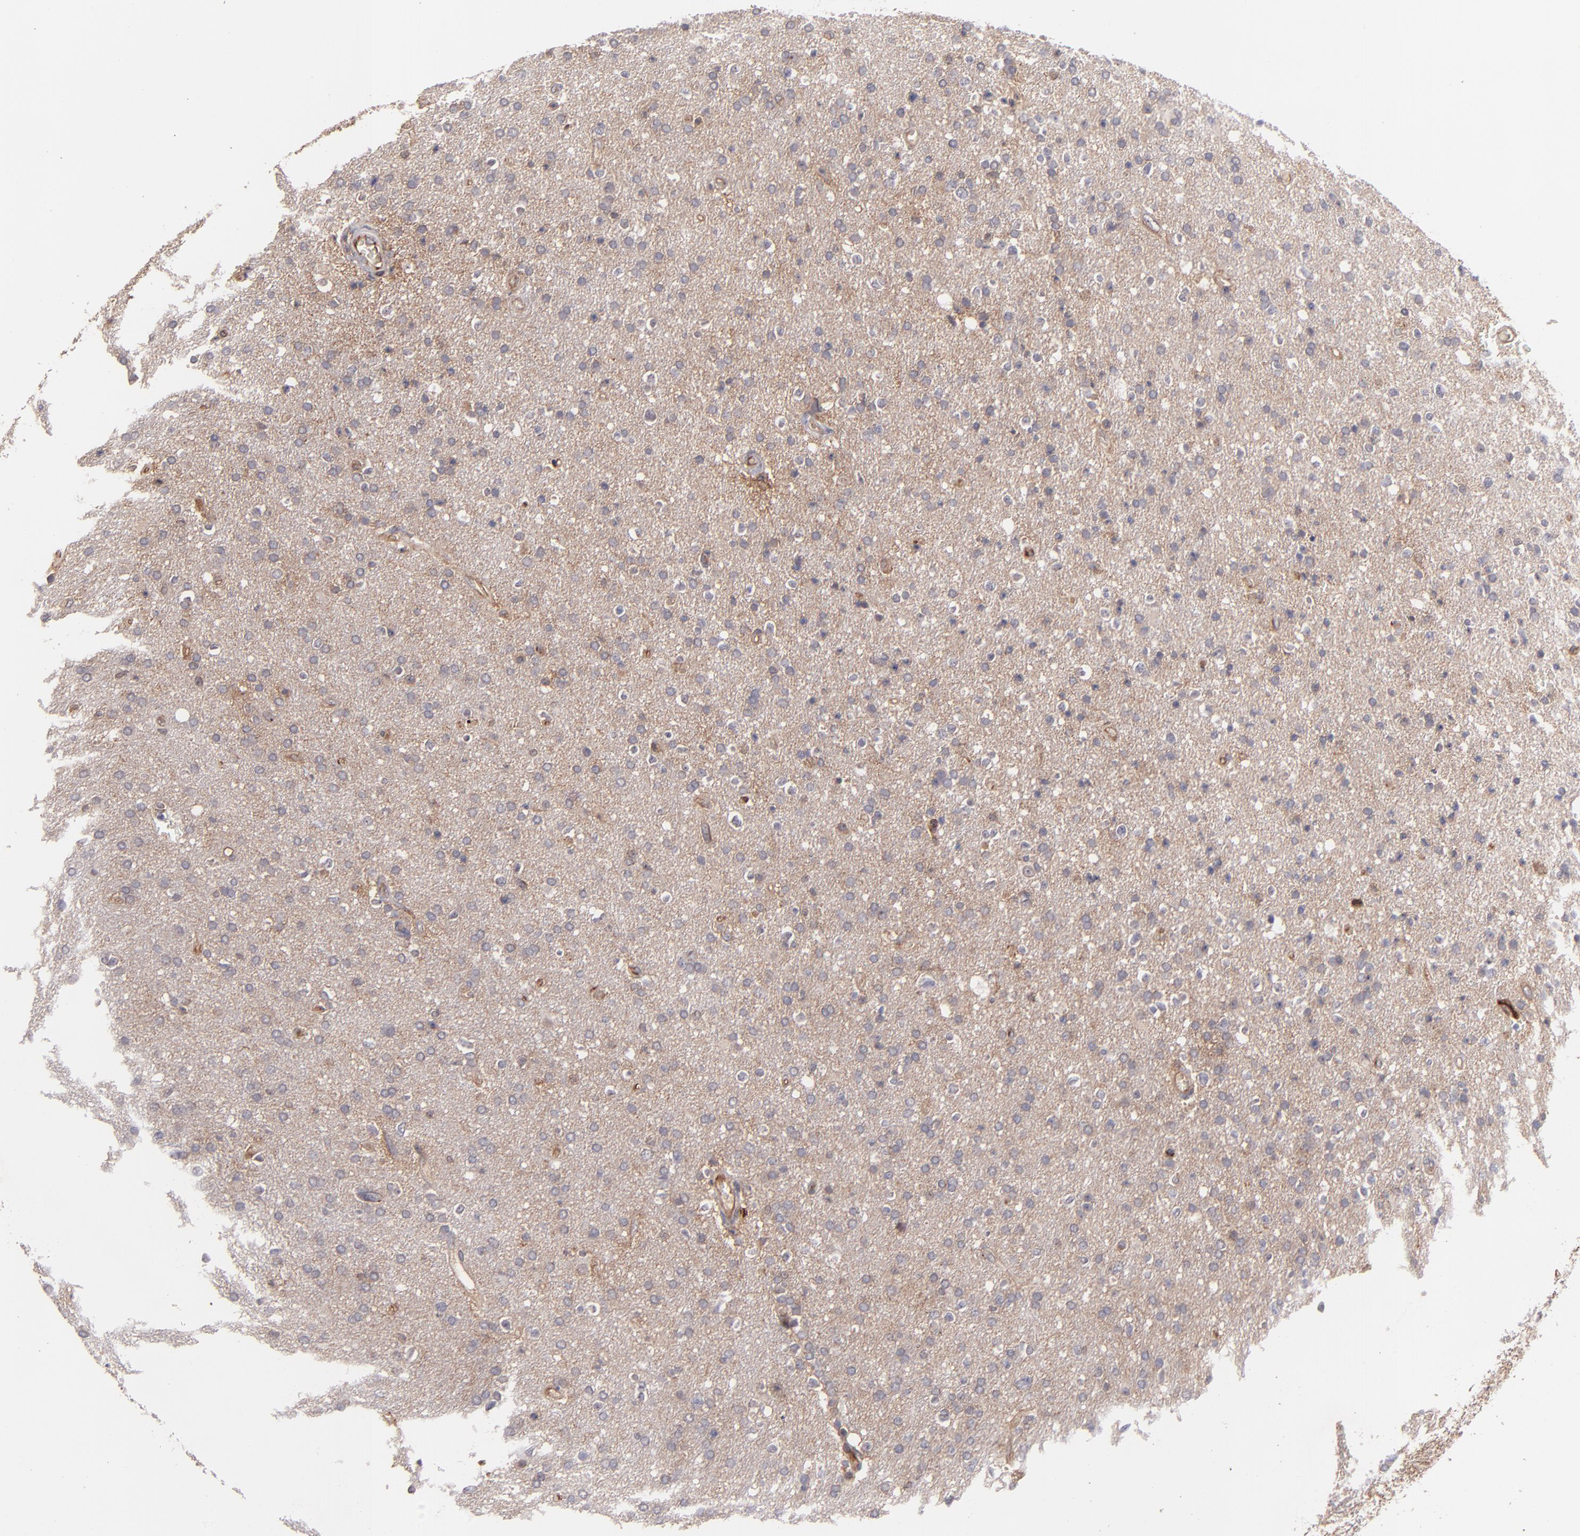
{"staining": {"intensity": "weak", "quantity": "25%-75%", "location": "cytoplasmic/membranous"}, "tissue": "glioma", "cell_type": "Tumor cells", "image_type": "cancer", "snomed": [{"axis": "morphology", "description": "Glioma, malignant, High grade"}, {"axis": "topography", "description": "Brain"}], "caption": "There is low levels of weak cytoplasmic/membranous positivity in tumor cells of malignant glioma (high-grade), as demonstrated by immunohistochemical staining (brown color).", "gene": "ICAM1", "patient": {"sex": "male", "age": 33}}